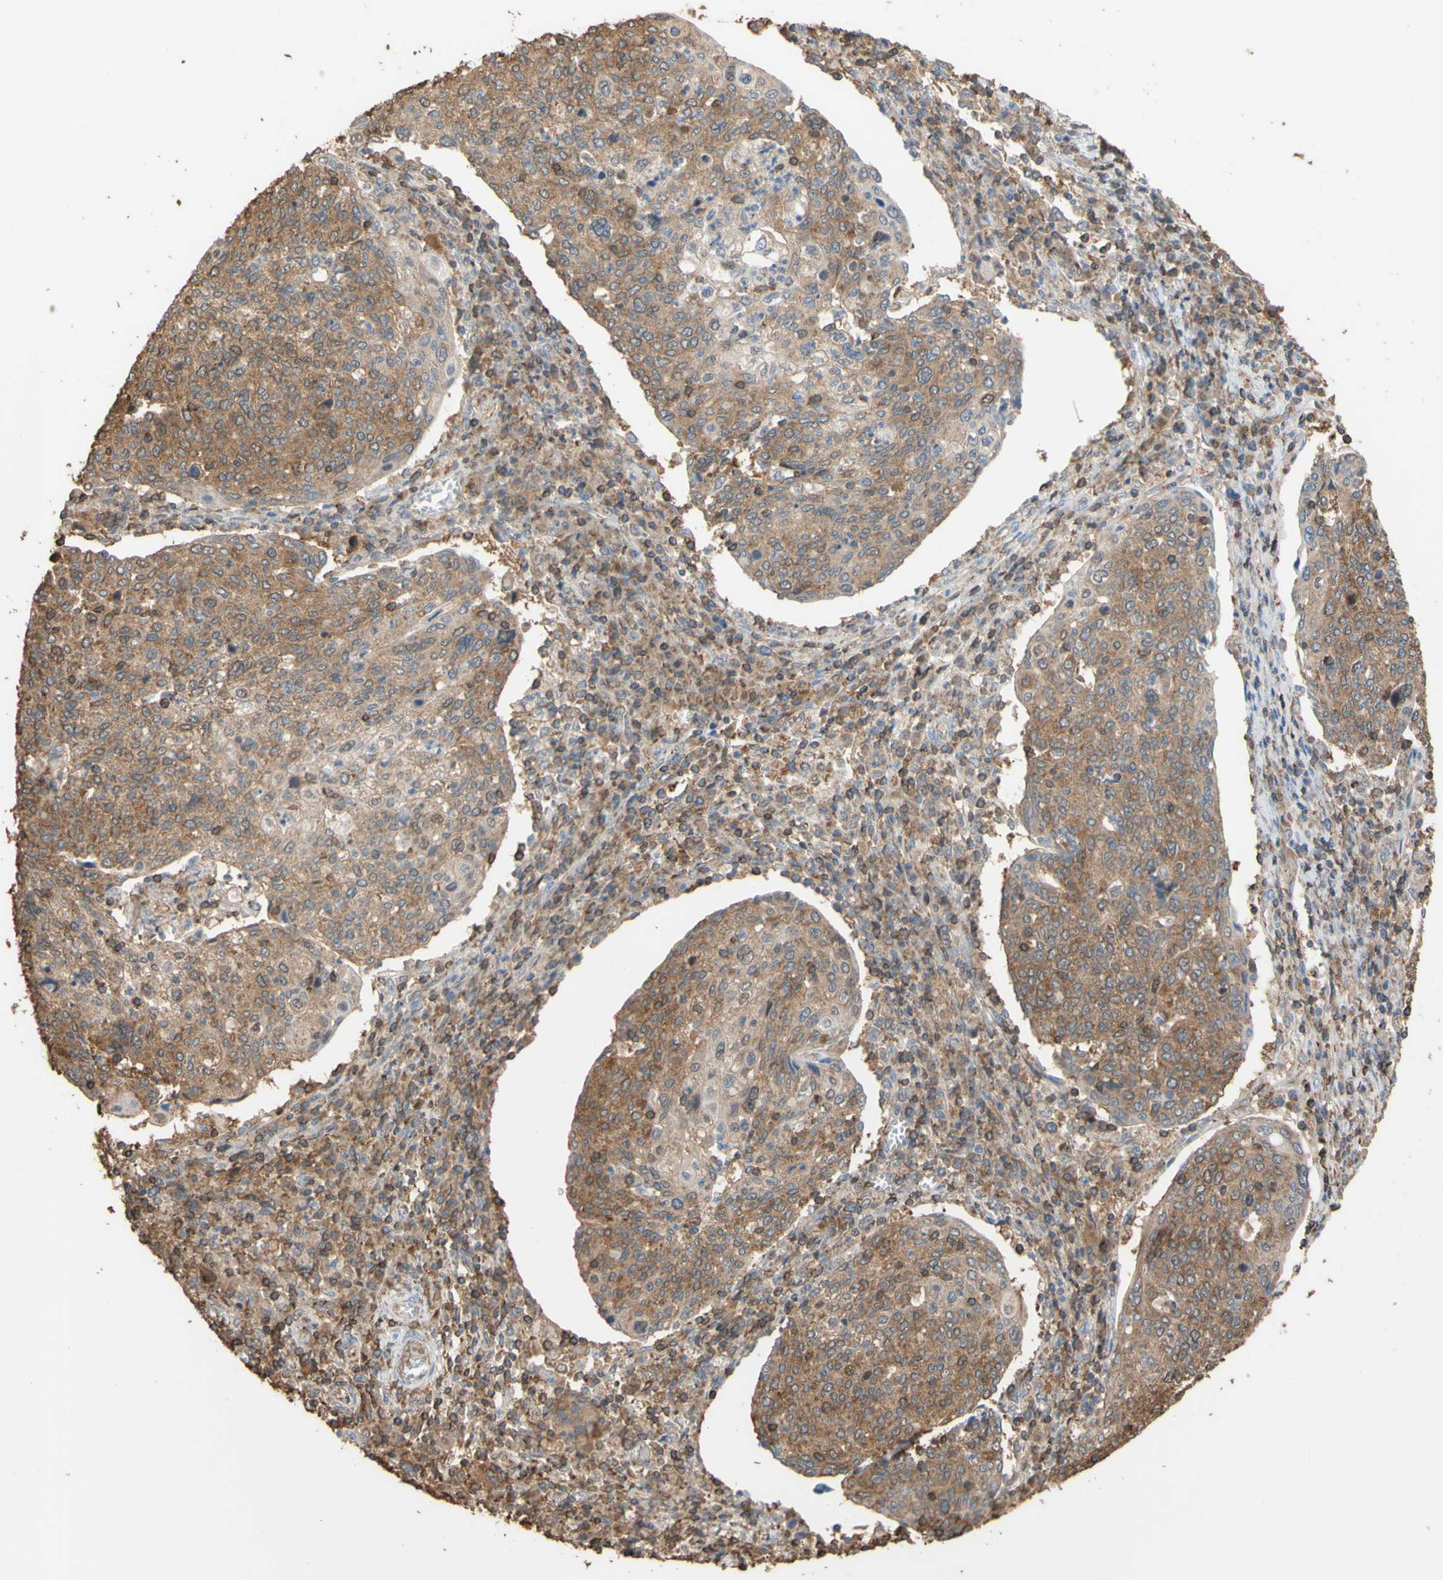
{"staining": {"intensity": "moderate", "quantity": ">75%", "location": "cytoplasmic/membranous"}, "tissue": "cervical cancer", "cell_type": "Tumor cells", "image_type": "cancer", "snomed": [{"axis": "morphology", "description": "Squamous cell carcinoma, NOS"}, {"axis": "topography", "description": "Cervix"}], "caption": "Protein expression analysis of squamous cell carcinoma (cervical) demonstrates moderate cytoplasmic/membranous positivity in approximately >75% of tumor cells.", "gene": "ALDH9A1", "patient": {"sex": "female", "age": 40}}